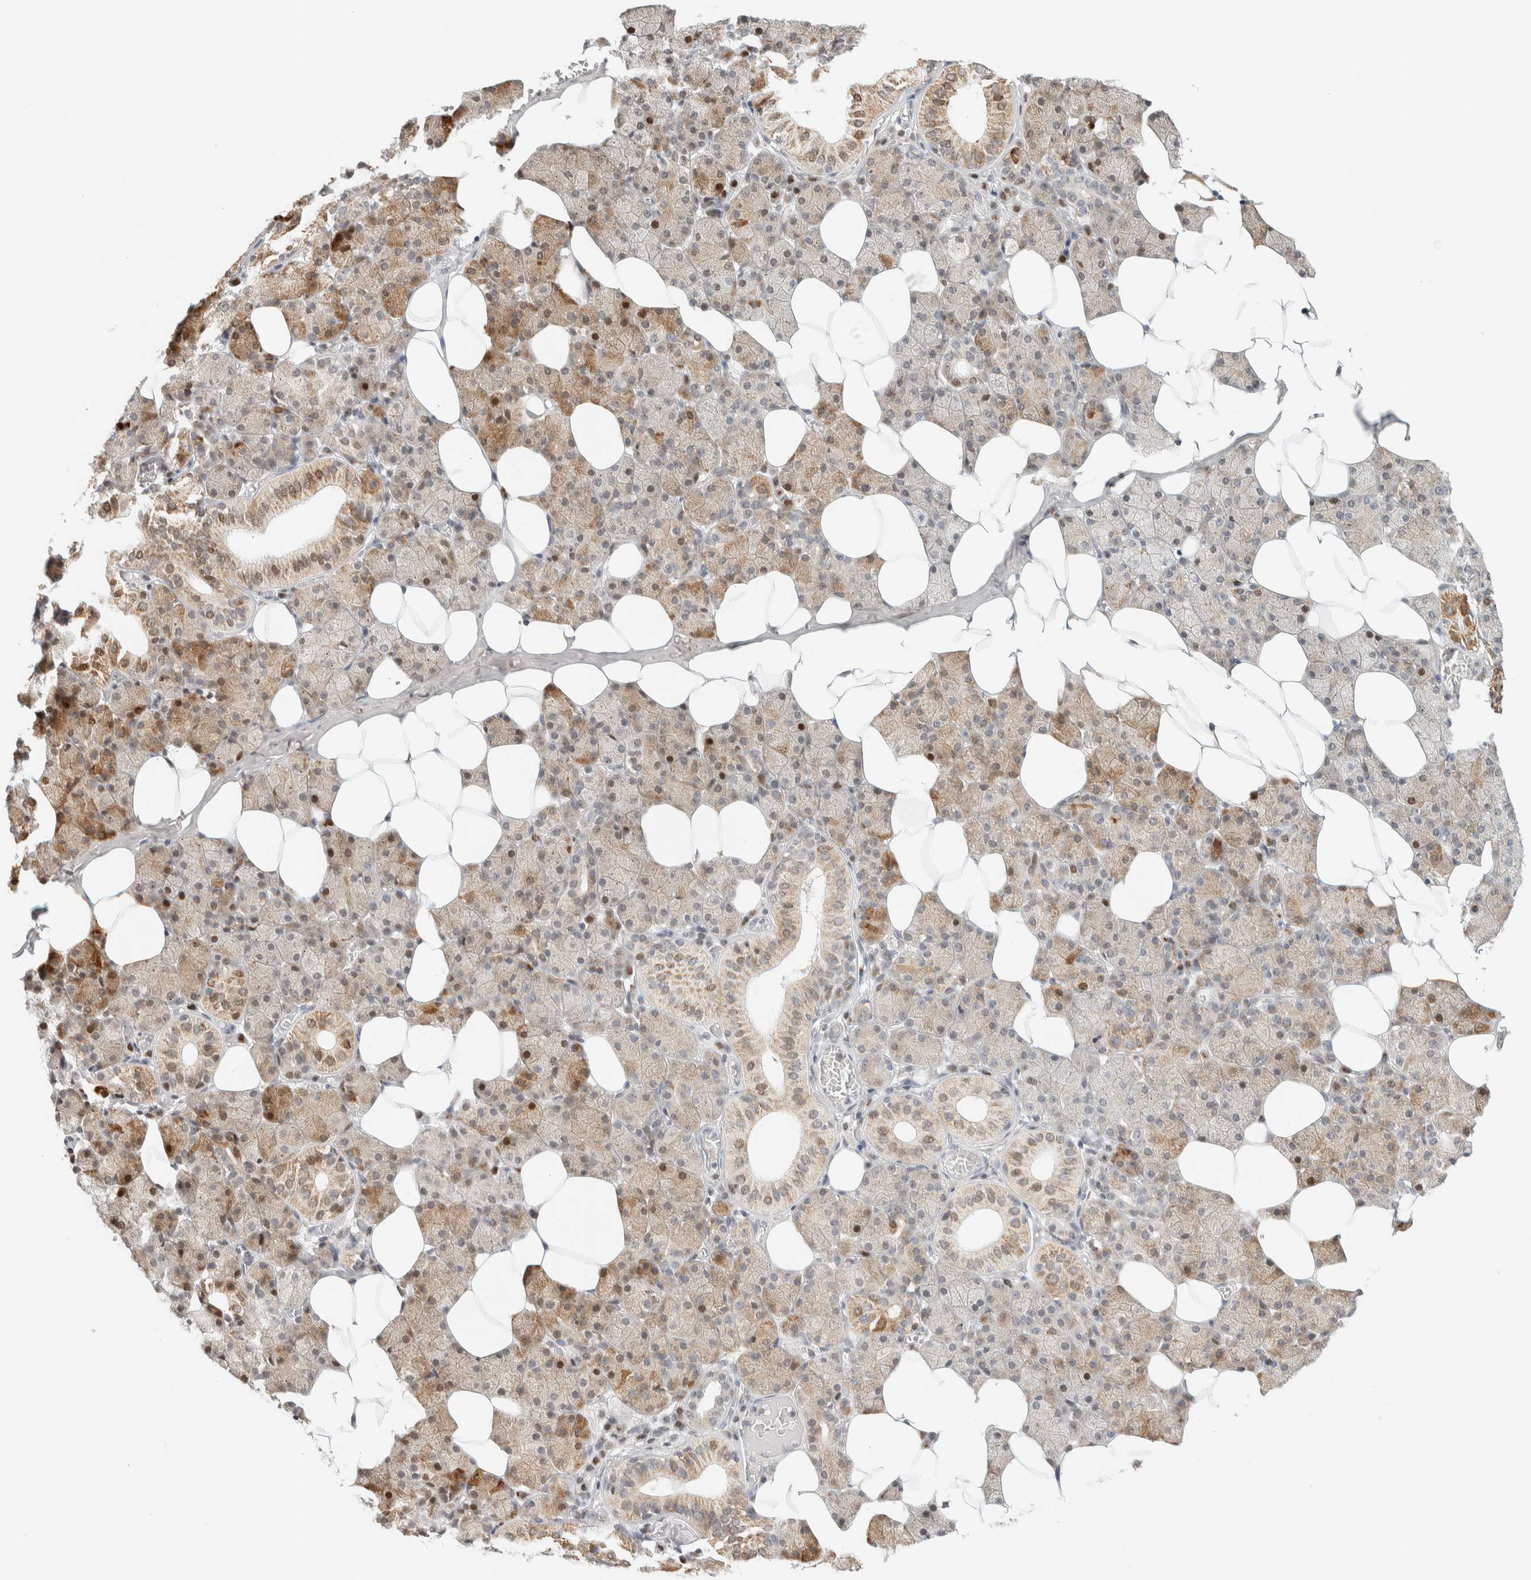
{"staining": {"intensity": "moderate", "quantity": "25%-75%", "location": "cytoplasmic/membranous,nuclear"}, "tissue": "salivary gland", "cell_type": "Glandular cells", "image_type": "normal", "snomed": [{"axis": "morphology", "description": "Normal tissue, NOS"}, {"axis": "topography", "description": "Salivary gland"}], "caption": "The photomicrograph demonstrates a brown stain indicating the presence of a protein in the cytoplasmic/membranous,nuclear of glandular cells in salivary gland. The staining was performed using DAB (3,3'-diaminobenzidine), with brown indicating positive protein expression. Nuclei are stained blue with hematoxylin.", "gene": "TSPAN32", "patient": {"sex": "female", "age": 33}}